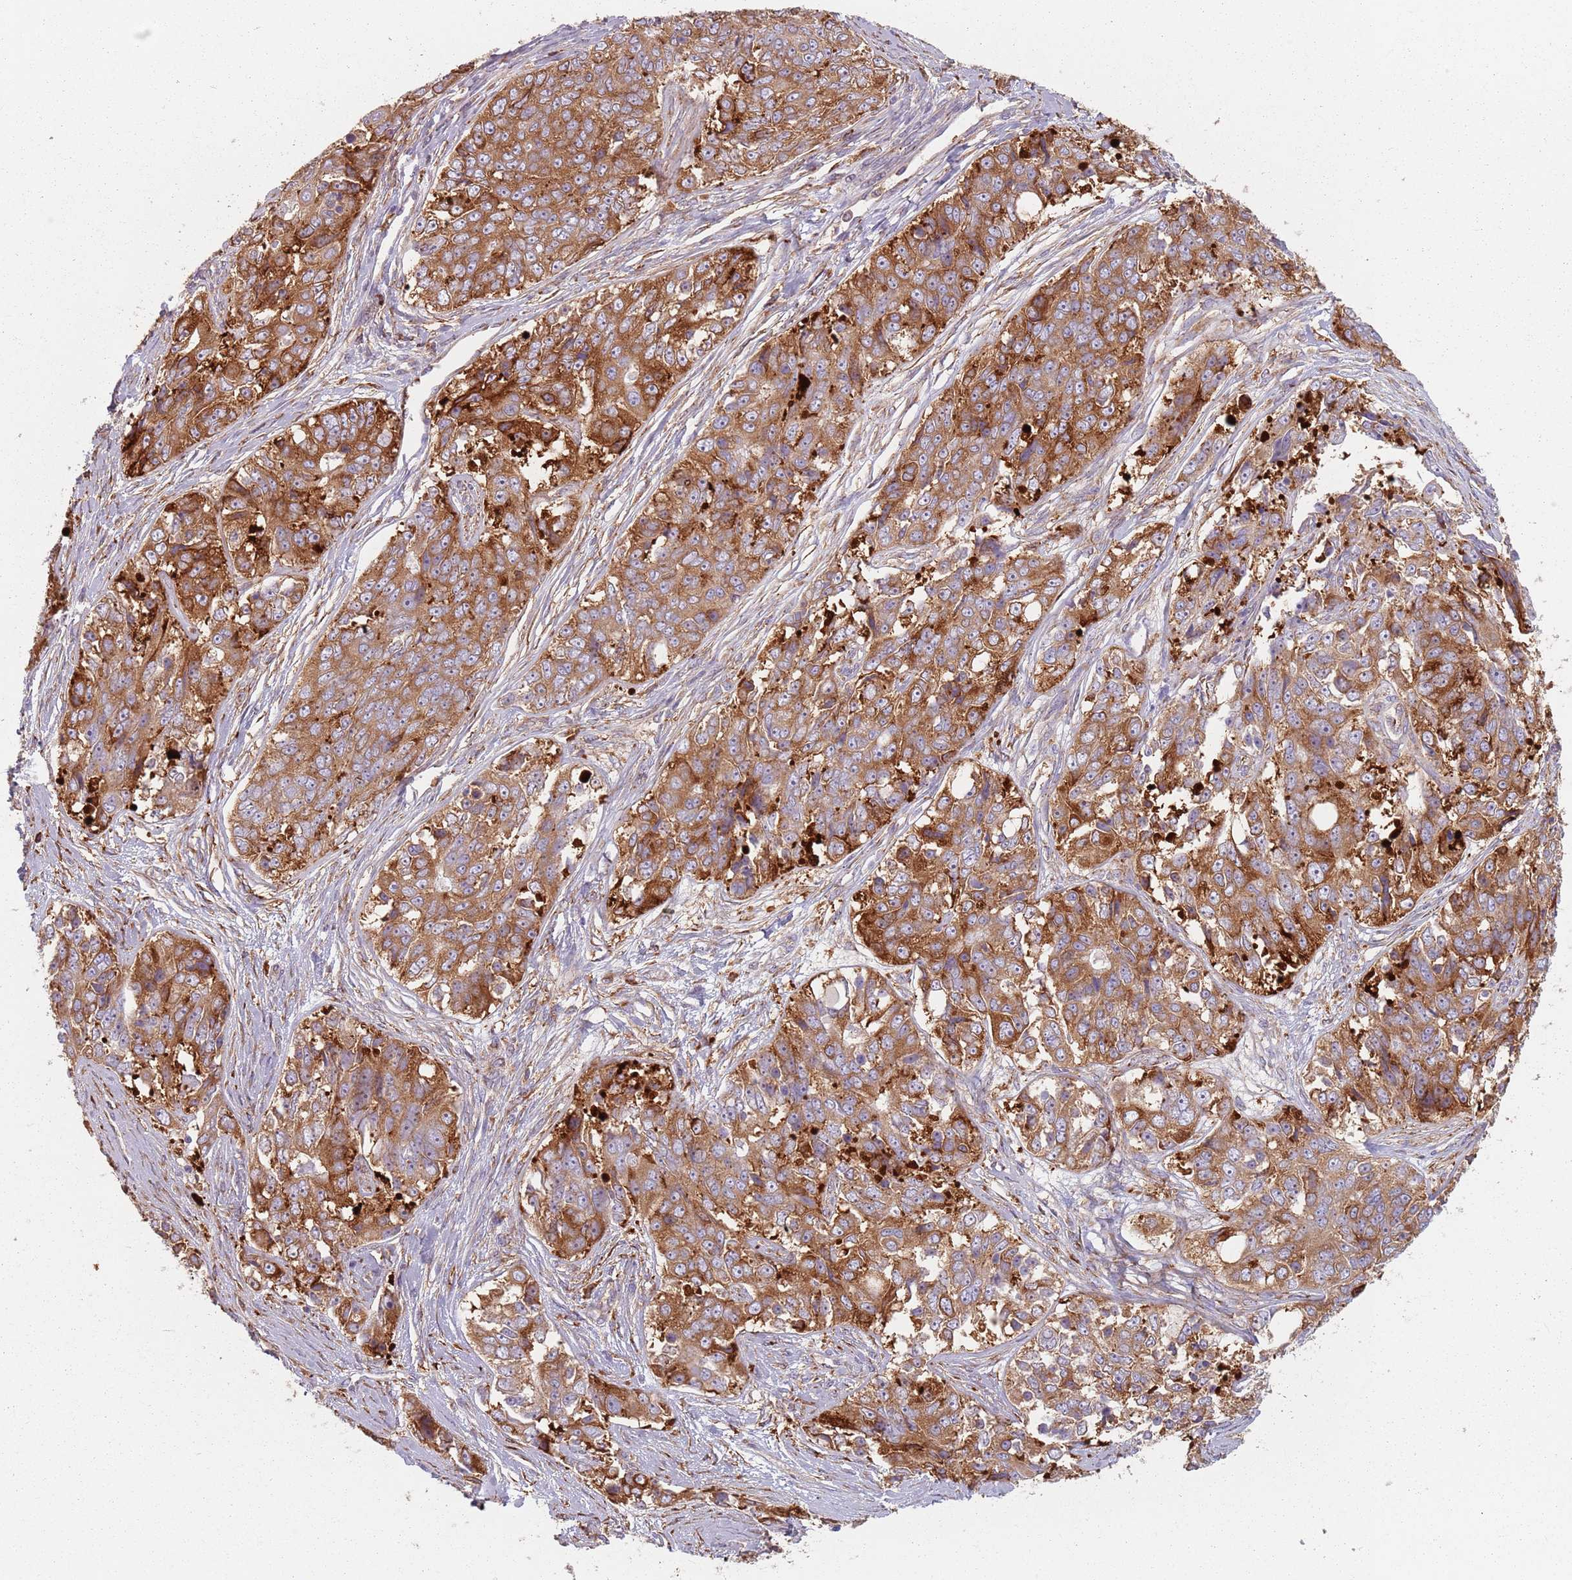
{"staining": {"intensity": "strong", "quantity": ">75%", "location": "cytoplasmic/membranous"}, "tissue": "ovarian cancer", "cell_type": "Tumor cells", "image_type": "cancer", "snomed": [{"axis": "morphology", "description": "Carcinoma, endometroid"}, {"axis": "topography", "description": "Ovary"}], "caption": "Human ovarian endometroid carcinoma stained with a protein marker shows strong staining in tumor cells.", "gene": "TPD52L2", "patient": {"sex": "female", "age": 51}}